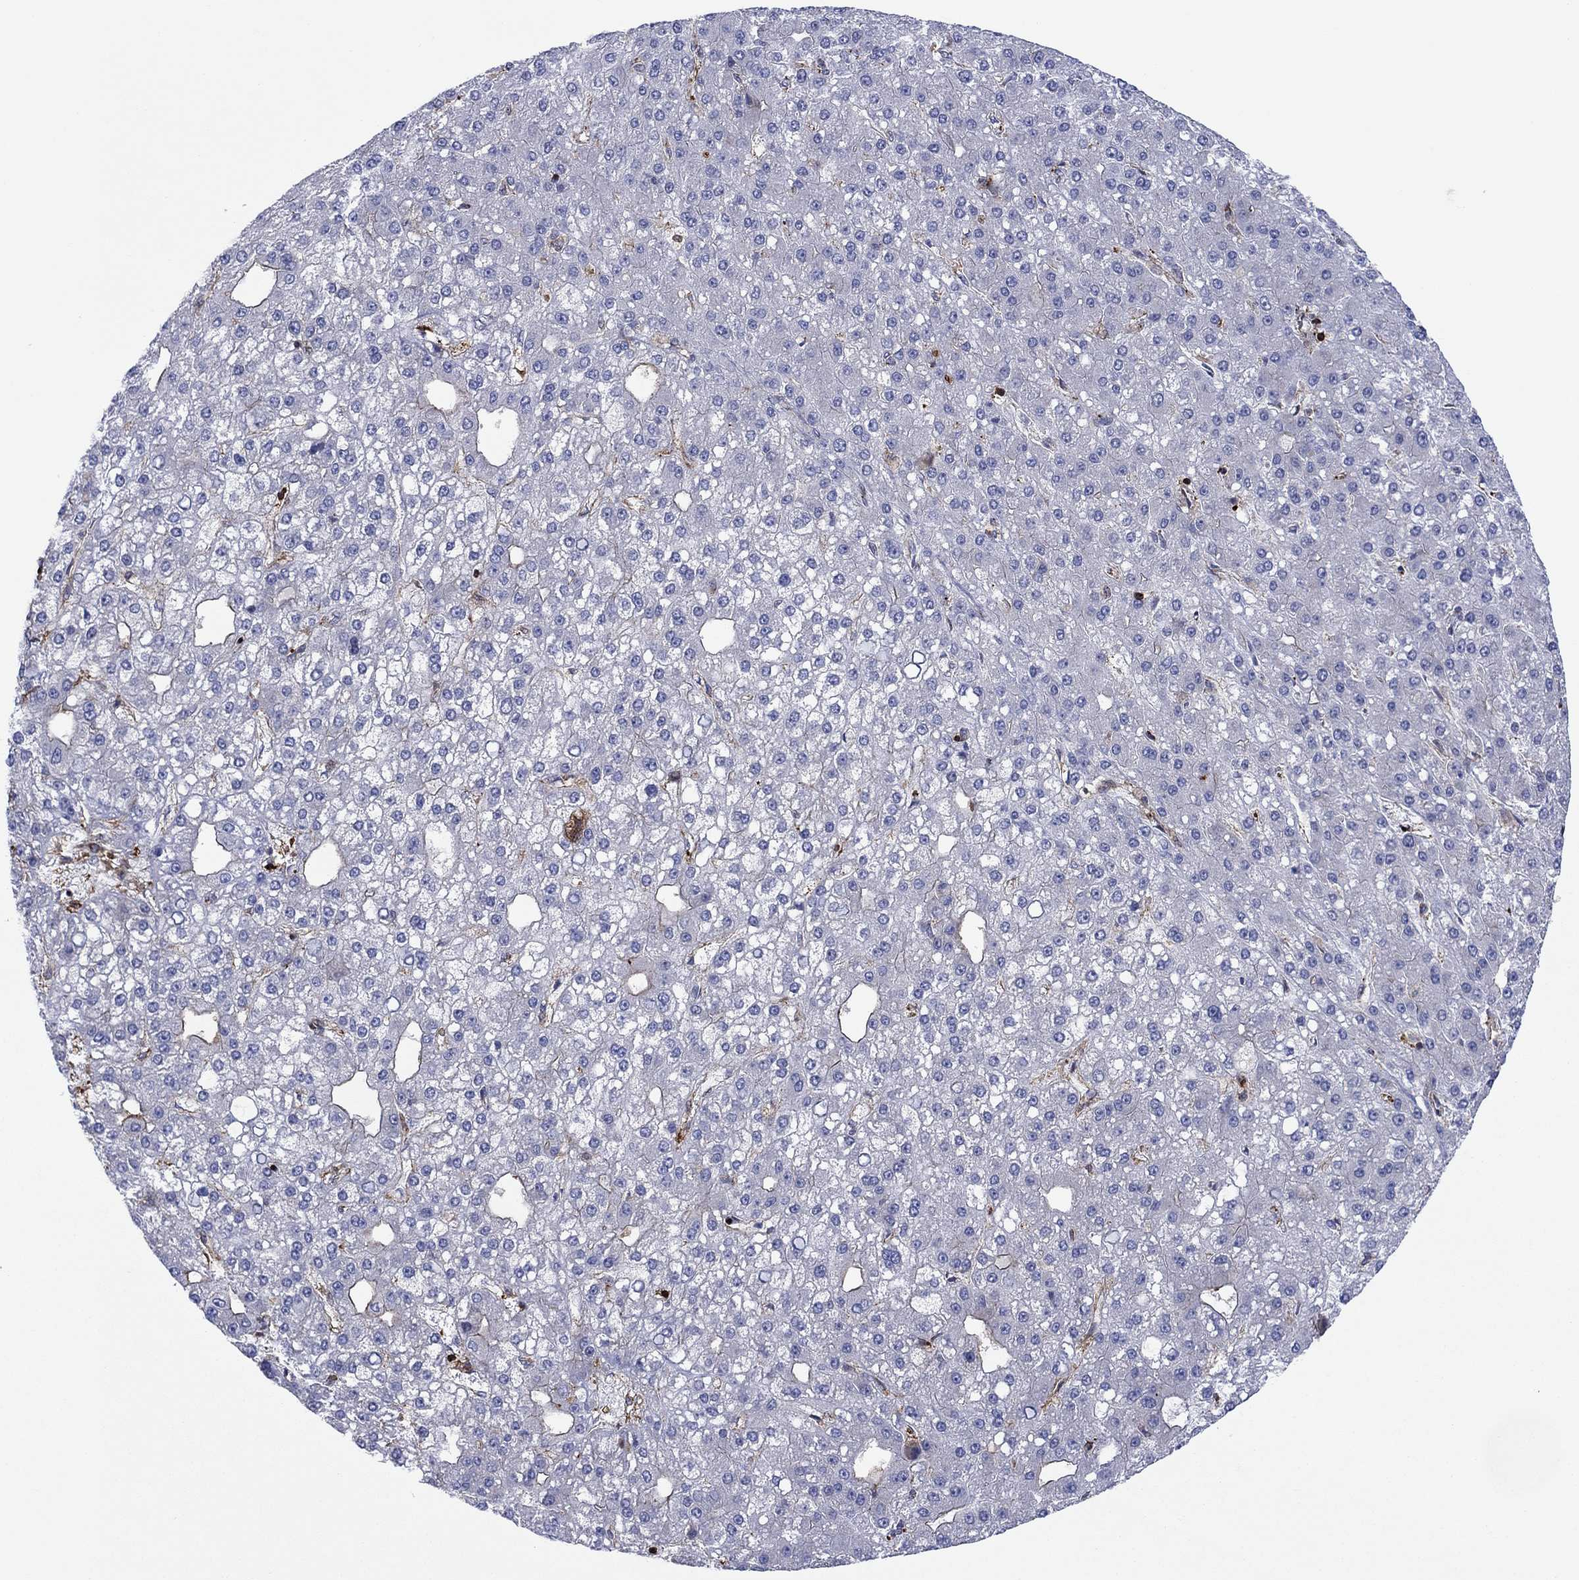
{"staining": {"intensity": "strong", "quantity": "<25%", "location": "cytoplasmic/membranous"}, "tissue": "liver cancer", "cell_type": "Tumor cells", "image_type": "cancer", "snomed": [{"axis": "morphology", "description": "Carcinoma, Hepatocellular, NOS"}, {"axis": "topography", "description": "Liver"}], "caption": "A high-resolution micrograph shows IHC staining of liver hepatocellular carcinoma, which displays strong cytoplasmic/membranous staining in about <25% of tumor cells.", "gene": "PAG1", "patient": {"sex": "male", "age": 67}}